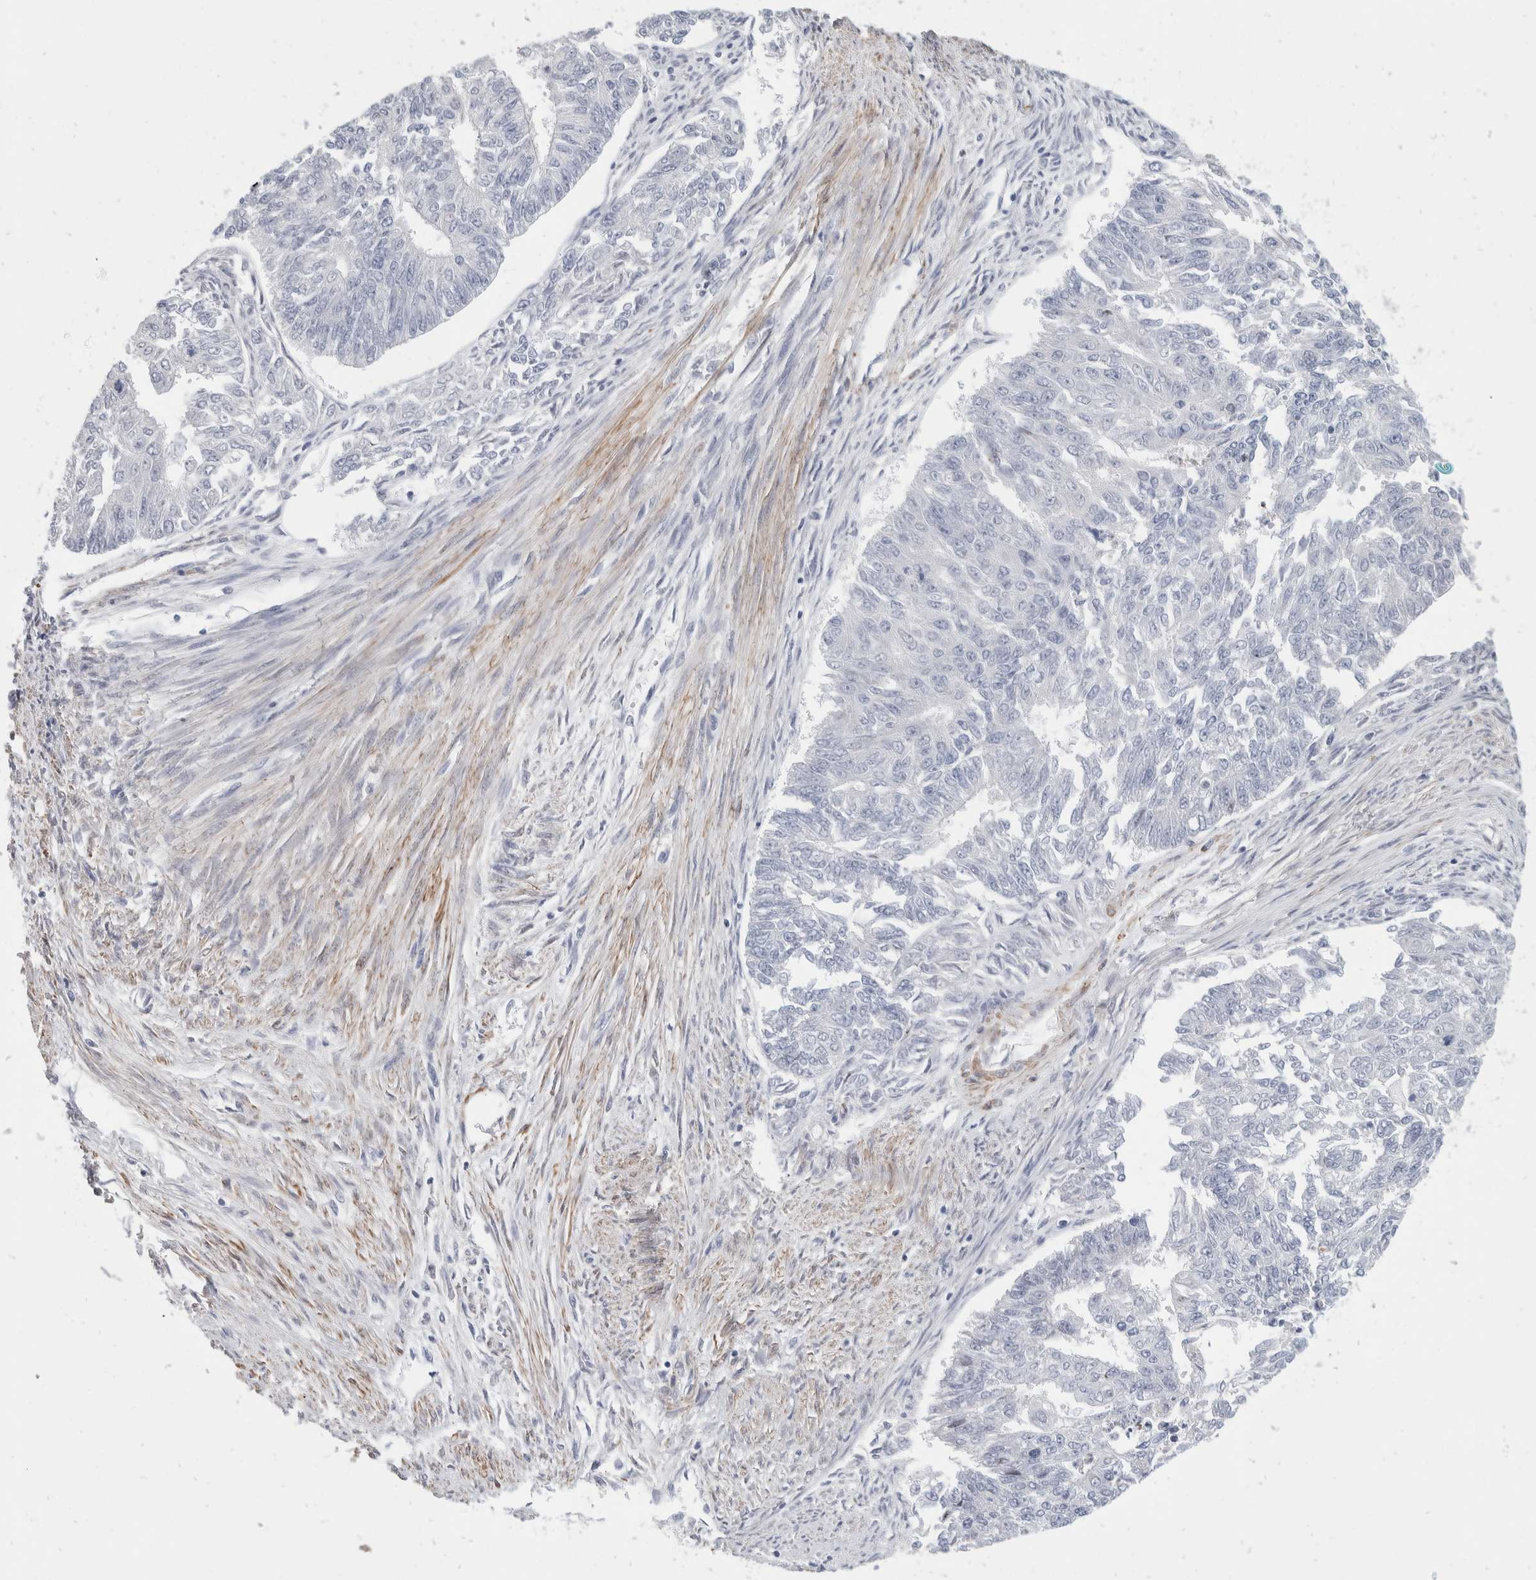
{"staining": {"intensity": "negative", "quantity": "none", "location": "none"}, "tissue": "endometrial cancer", "cell_type": "Tumor cells", "image_type": "cancer", "snomed": [{"axis": "morphology", "description": "Adenocarcinoma, NOS"}, {"axis": "topography", "description": "Endometrium"}], "caption": "Immunohistochemical staining of endometrial cancer displays no significant staining in tumor cells. Brightfield microscopy of immunohistochemistry (IHC) stained with DAB (3,3'-diaminobenzidine) (brown) and hematoxylin (blue), captured at high magnification.", "gene": "CATSPERD", "patient": {"sex": "female", "age": 32}}